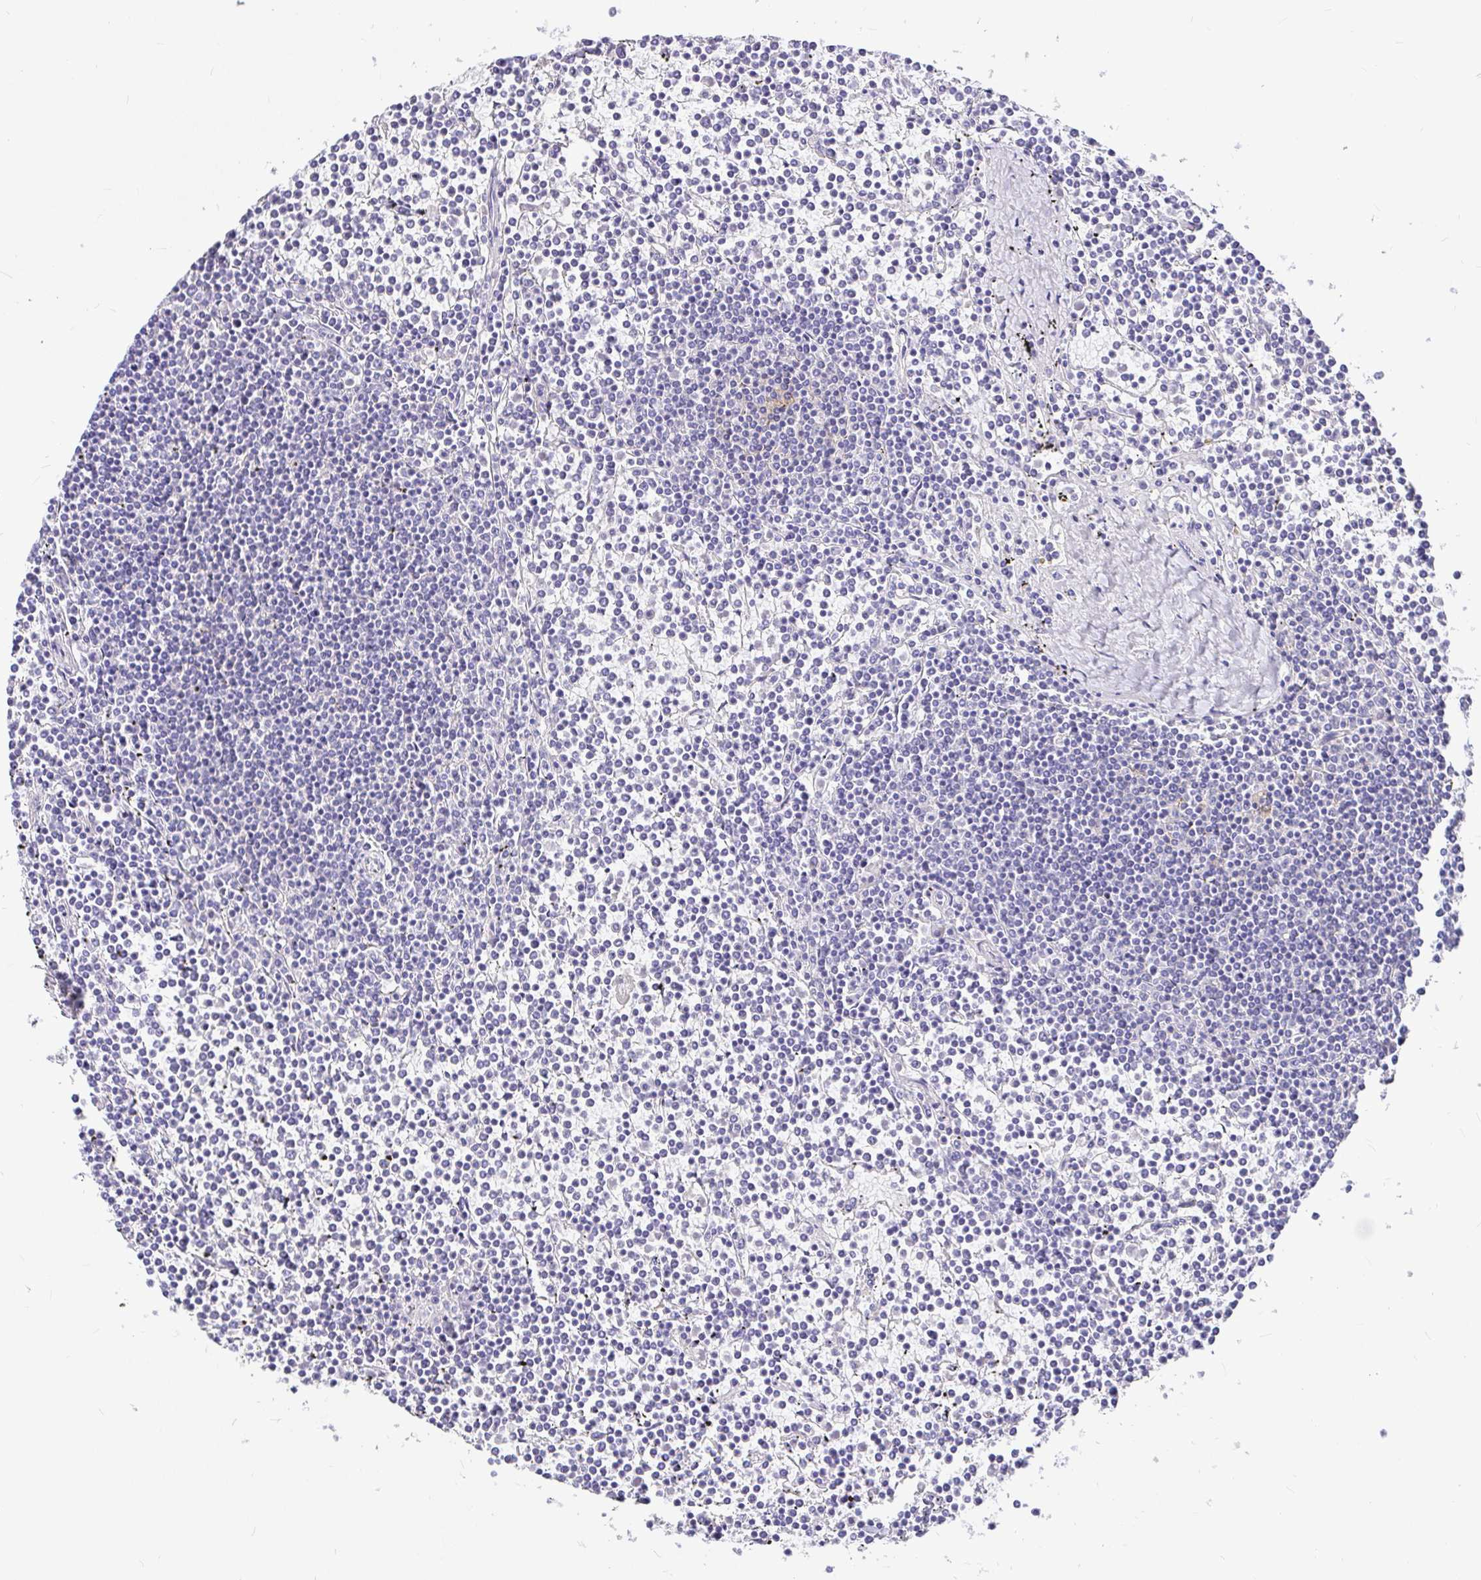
{"staining": {"intensity": "negative", "quantity": "none", "location": "none"}, "tissue": "lymphoma", "cell_type": "Tumor cells", "image_type": "cancer", "snomed": [{"axis": "morphology", "description": "Malignant lymphoma, non-Hodgkin's type, Low grade"}, {"axis": "topography", "description": "Spleen"}], "caption": "Histopathology image shows no significant protein expression in tumor cells of malignant lymphoma, non-Hodgkin's type (low-grade).", "gene": "MYO1B", "patient": {"sex": "female", "age": 19}}